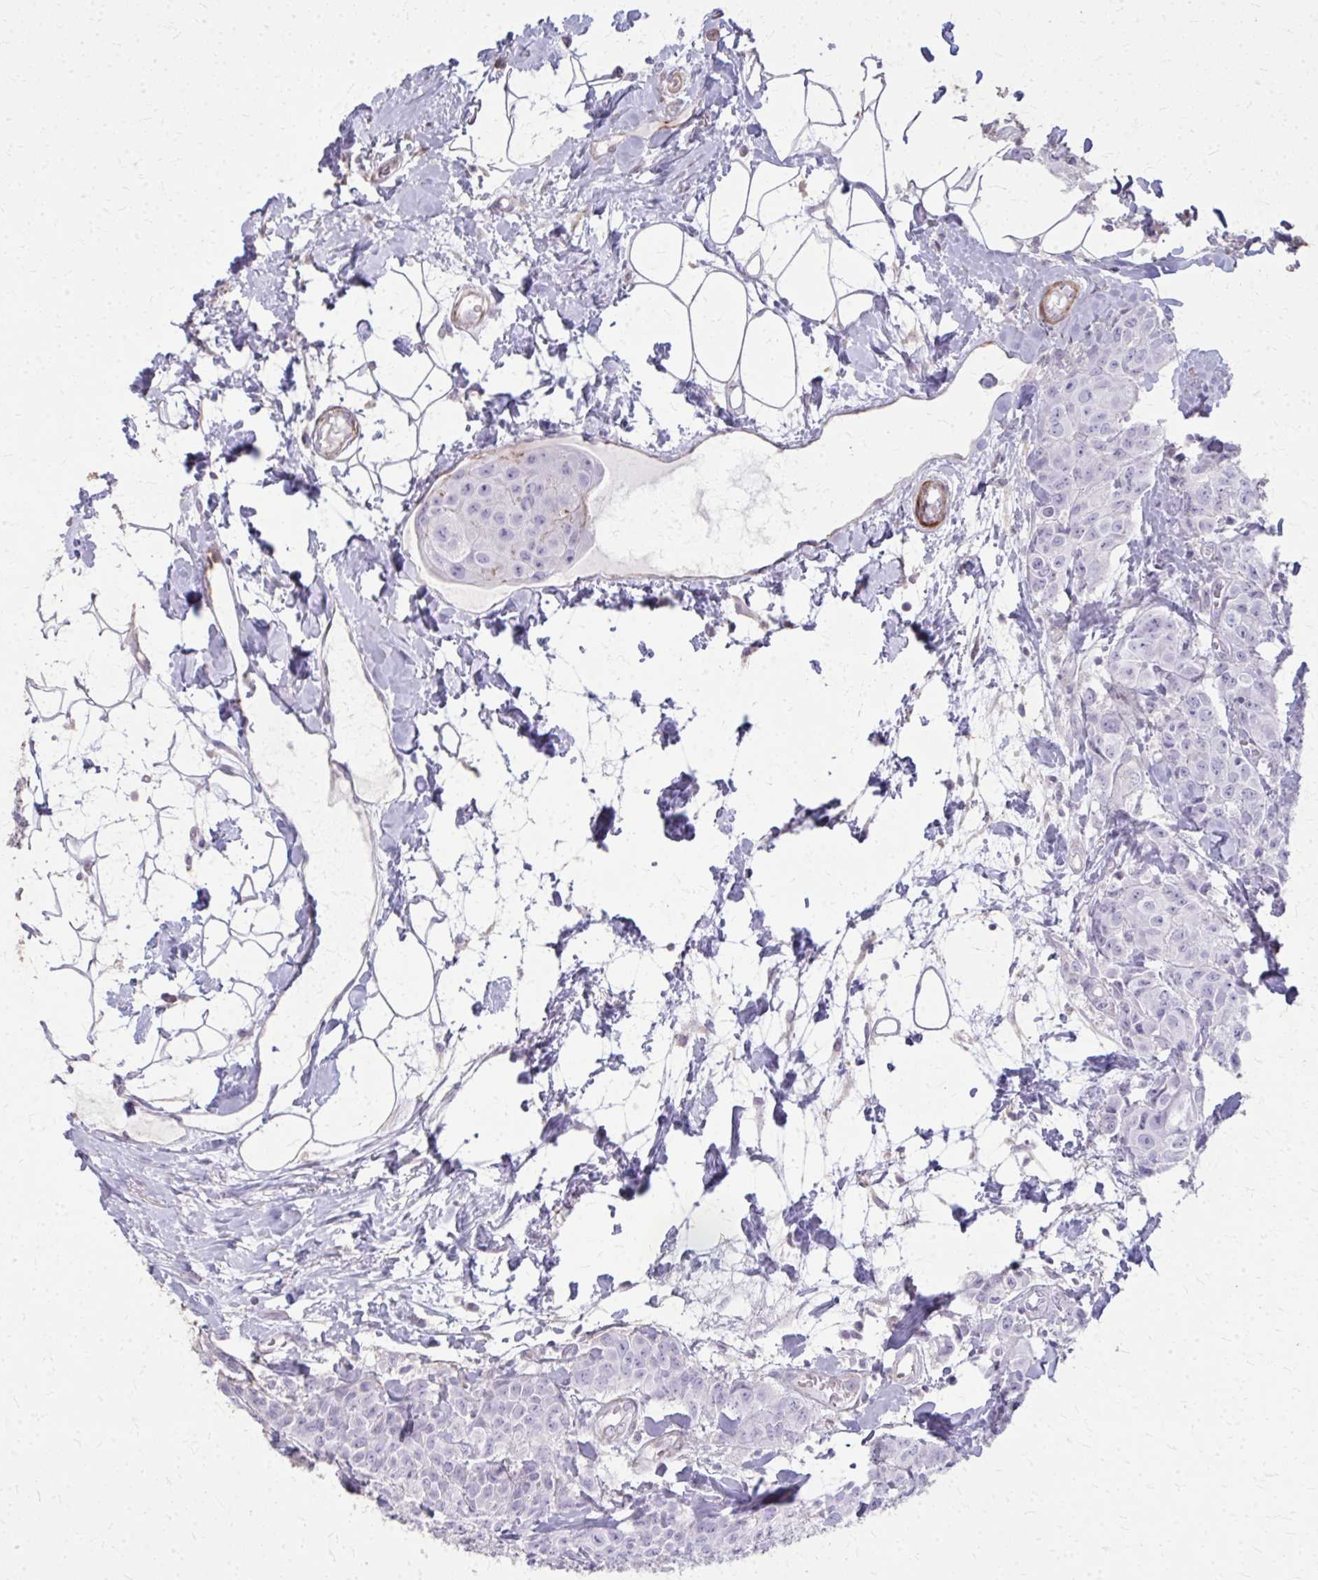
{"staining": {"intensity": "negative", "quantity": "none", "location": "none"}, "tissue": "breast cancer", "cell_type": "Tumor cells", "image_type": "cancer", "snomed": [{"axis": "morphology", "description": "Duct carcinoma"}, {"axis": "topography", "description": "Breast"}], "caption": "The photomicrograph exhibits no staining of tumor cells in breast cancer.", "gene": "TENM4", "patient": {"sex": "female", "age": 43}}